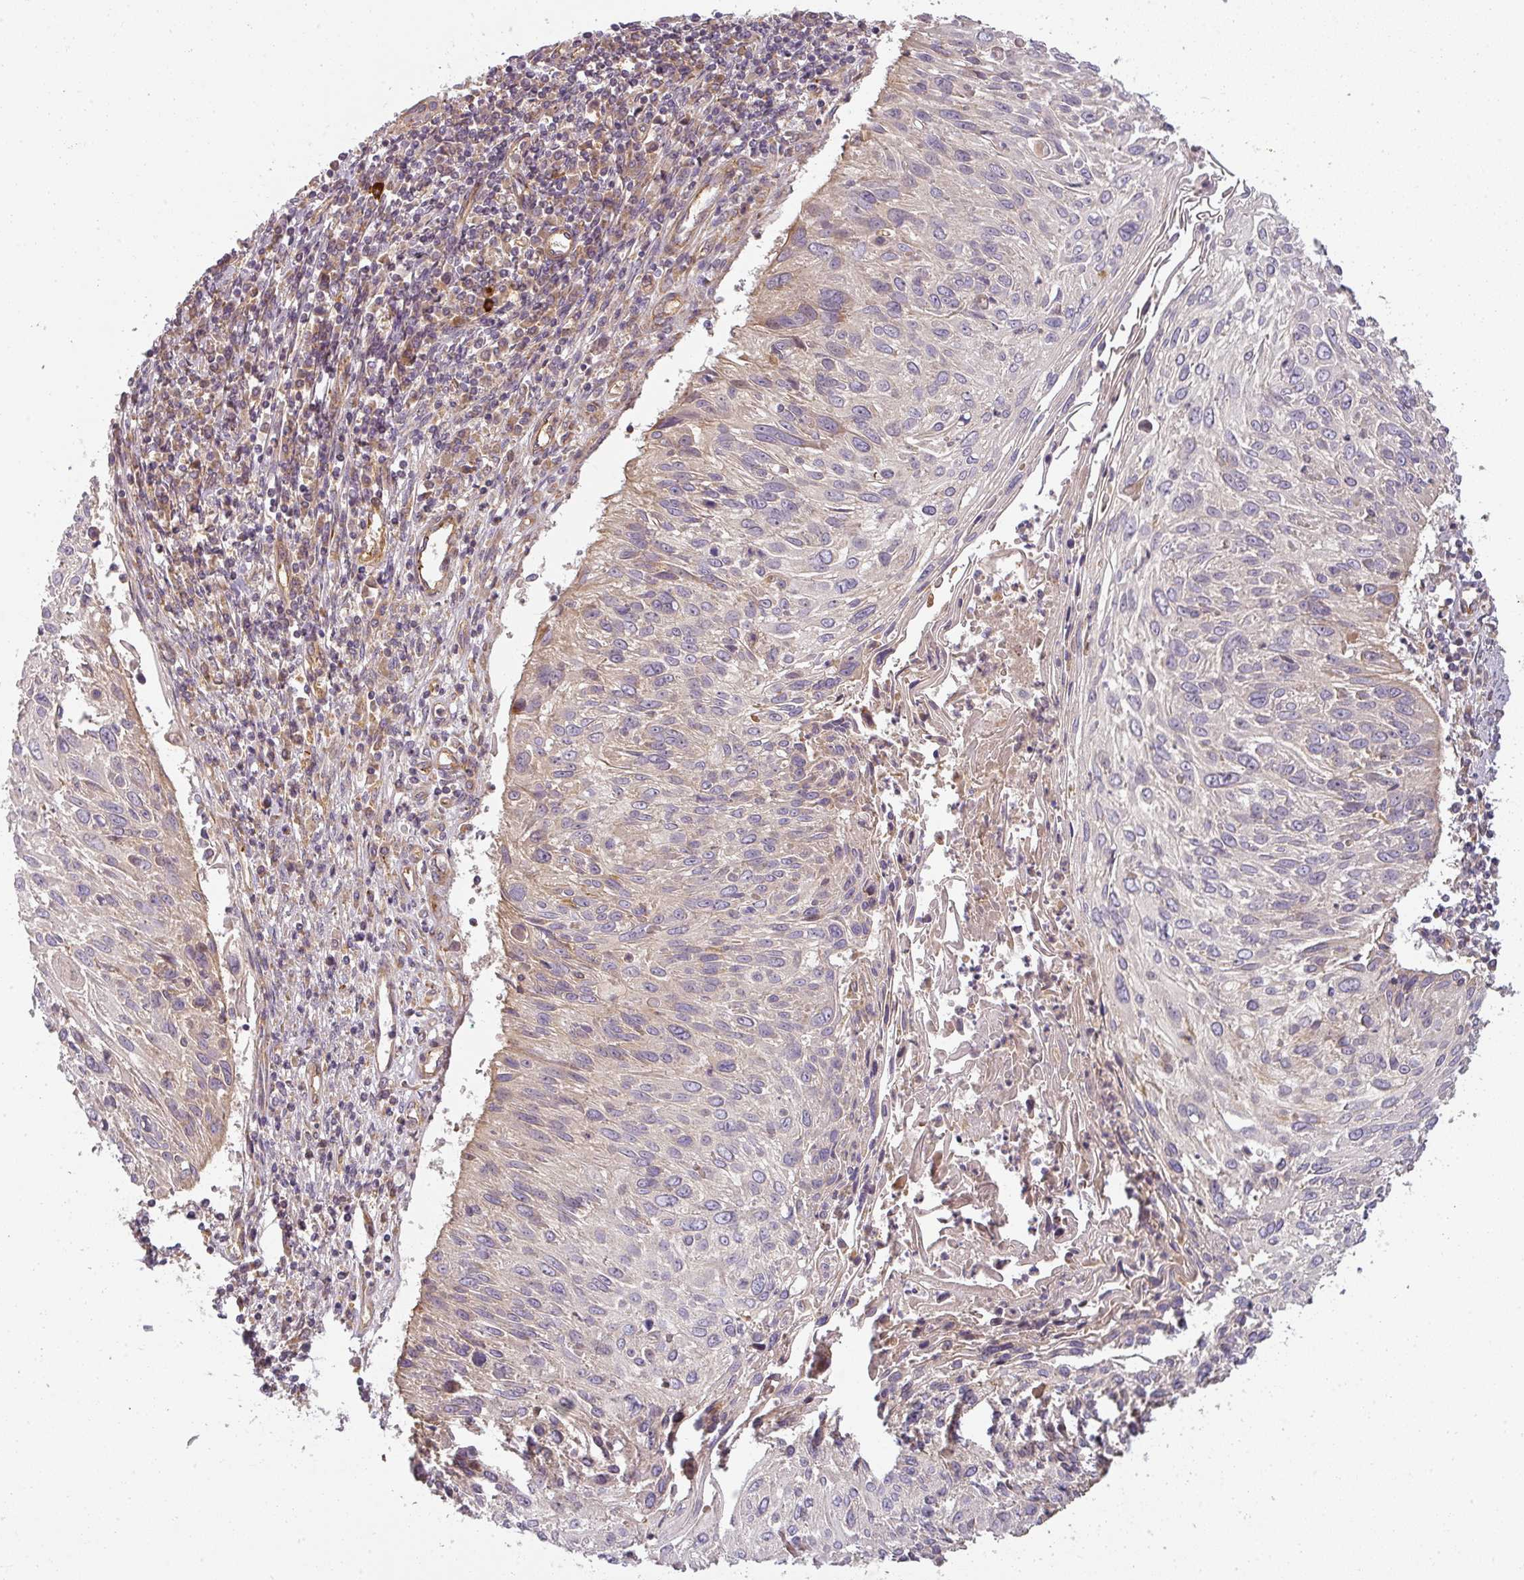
{"staining": {"intensity": "weak", "quantity": "<25%", "location": "cytoplasmic/membranous"}, "tissue": "cervical cancer", "cell_type": "Tumor cells", "image_type": "cancer", "snomed": [{"axis": "morphology", "description": "Squamous cell carcinoma, NOS"}, {"axis": "topography", "description": "Cervix"}], "caption": "The image demonstrates no significant staining in tumor cells of cervical cancer.", "gene": "CNOT1", "patient": {"sex": "female", "age": 51}}